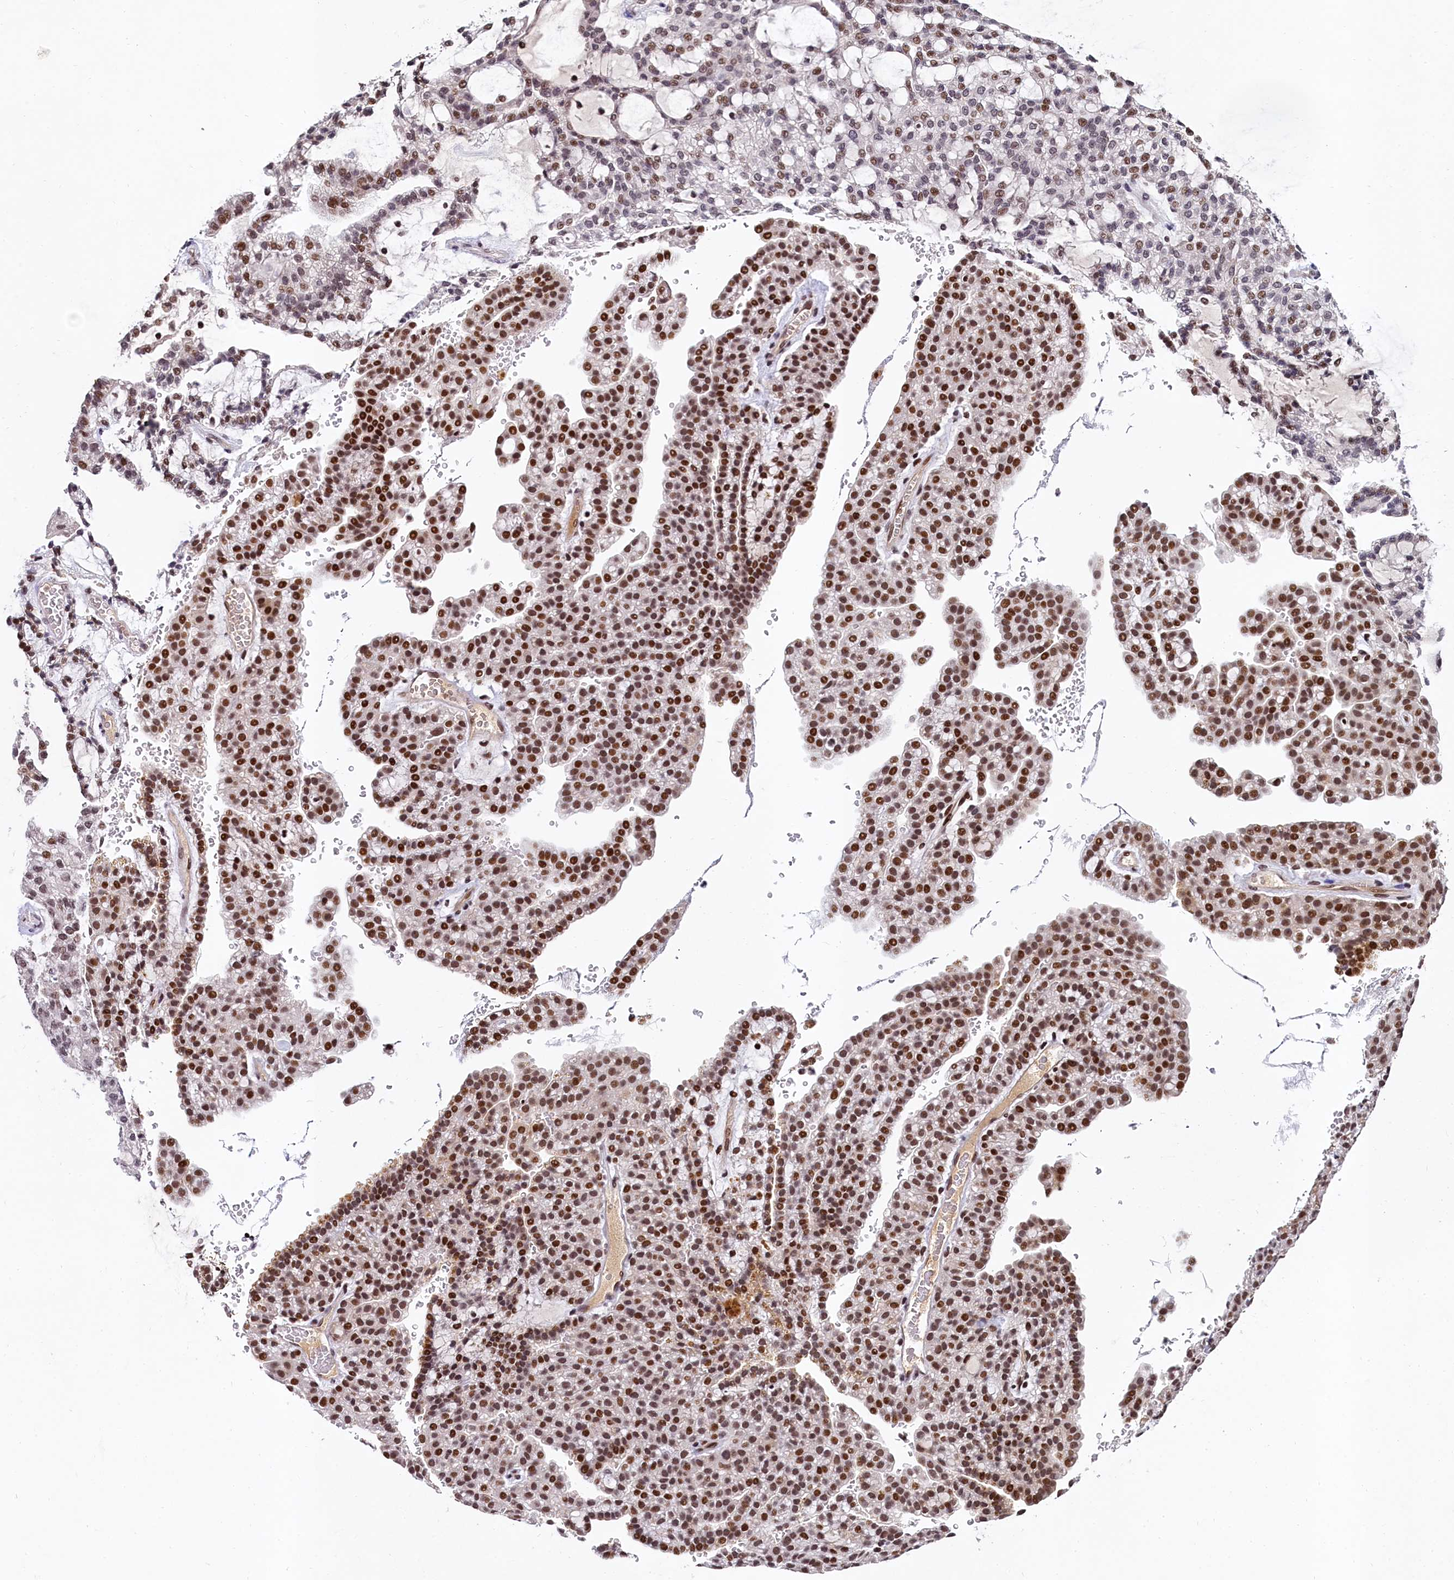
{"staining": {"intensity": "strong", "quantity": ">75%", "location": "nuclear"}, "tissue": "renal cancer", "cell_type": "Tumor cells", "image_type": "cancer", "snomed": [{"axis": "morphology", "description": "Adenocarcinoma, NOS"}, {"axis": "topography", "description": "Kidney"}], "caption": "This photomicrograph displays adenocarcinoma (renal) stained with immunohistochemistry (IHC) to label a protein in brown. The nuclear of tumor cells show strong positivity for the protein. Nuclei are counter-stained blue.", "gene": "FAM217B", "patient": {"sex": "male", "age": 63}}